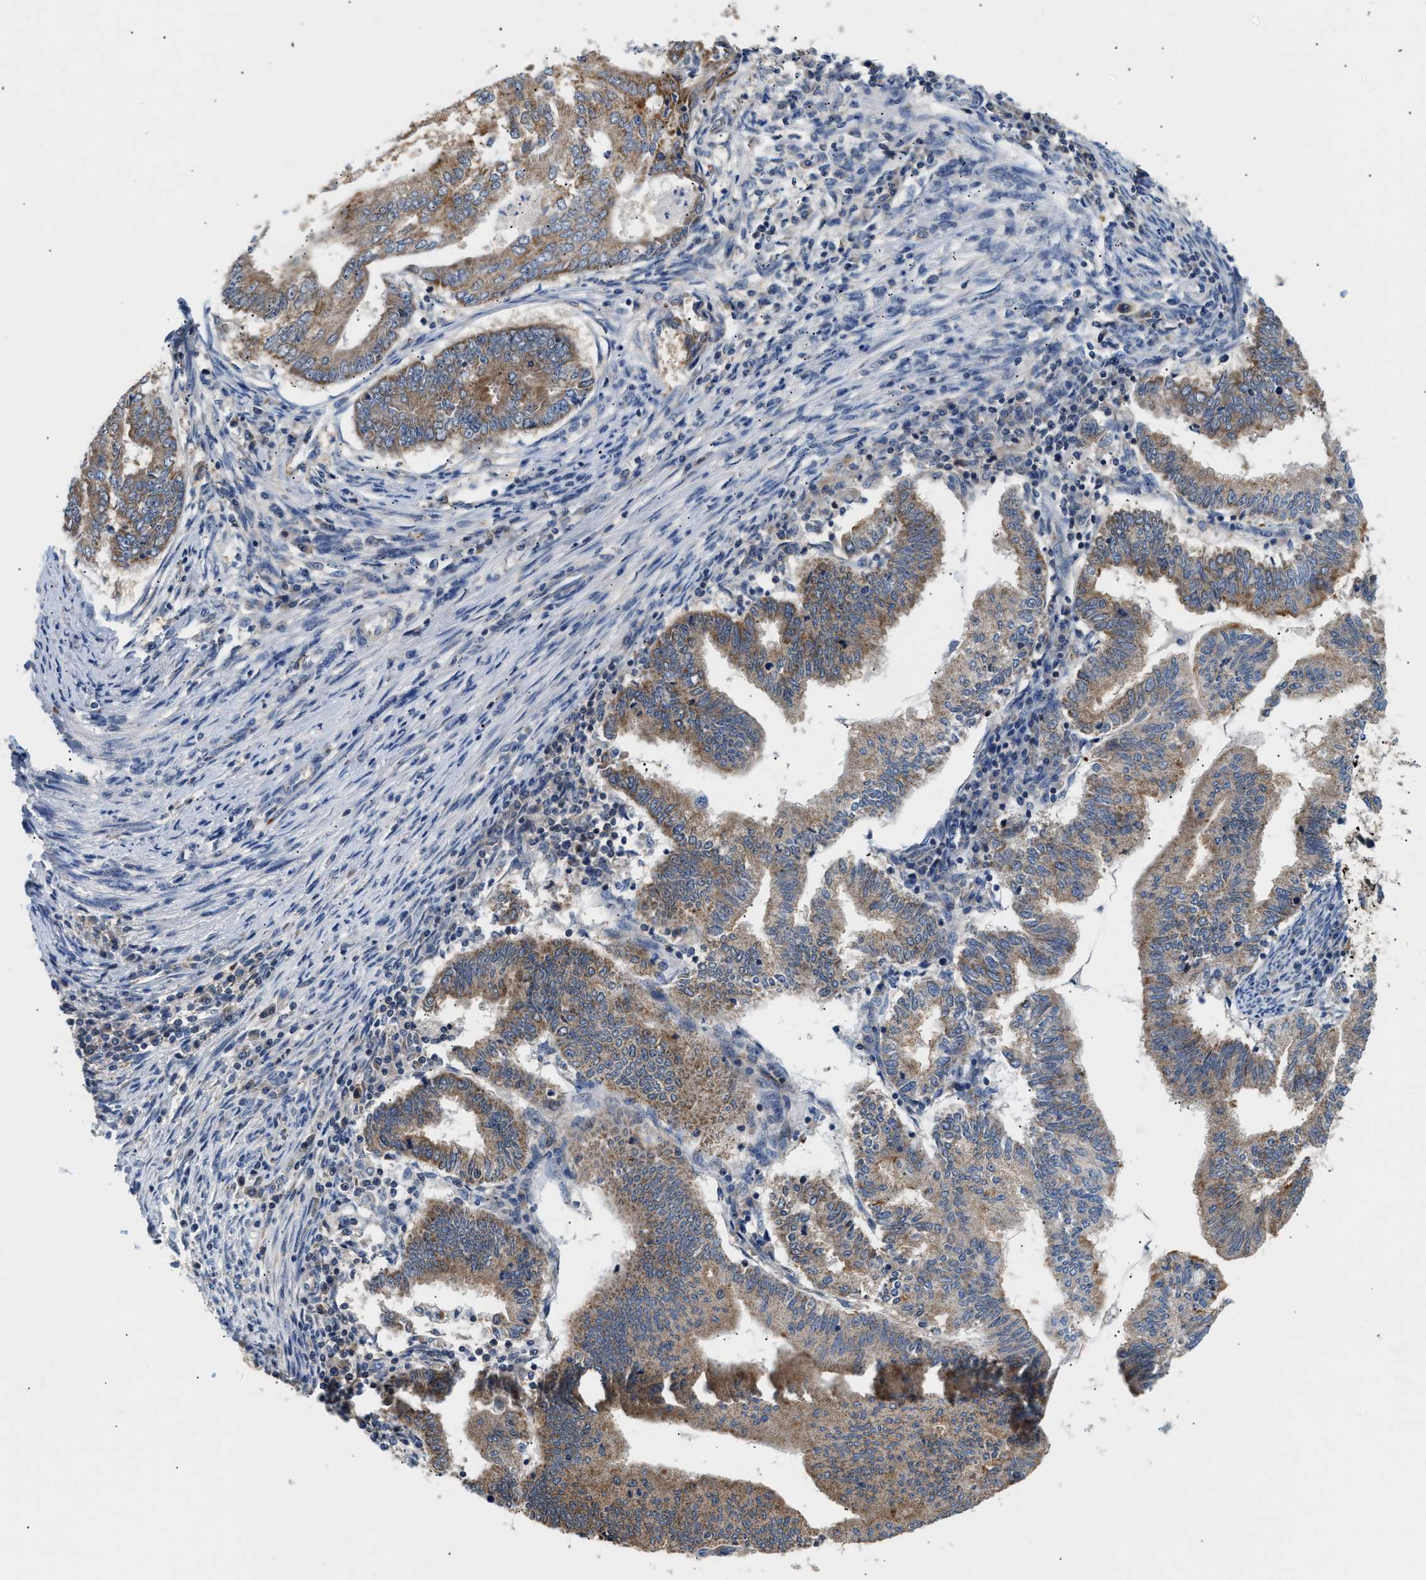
{"staining": {"intensity": "weak", "quantity": "25%-75%", "location": "cytoplasmic/membranous"}, "tissue": "endometrial cancer", "cell_type": "Tumor cells", "image_type": "cancer", "snomed": [{"axis": "morphology", "description": "Polyp, NOS"}, {"axis": "morphology", "description": "Adenocarcinoma, NOS"}, {"axis": "morphology", "description": "Adenoma, NOS"}, {"axis": "topography", "description": "Endometrium"}], "caption": "Protein expression by immunohistochemistry (IHC) demonstrates weak cytoplasmic/membranous expression in approximately 25%-75% of tumor cells in endometrial cancer (adenocarcinoma). Immunohistochemistry stains the protein in brown and the nuclei are stained blue.", "gene": "CCM2", "patient": {"sex": "female", "age": 79}}